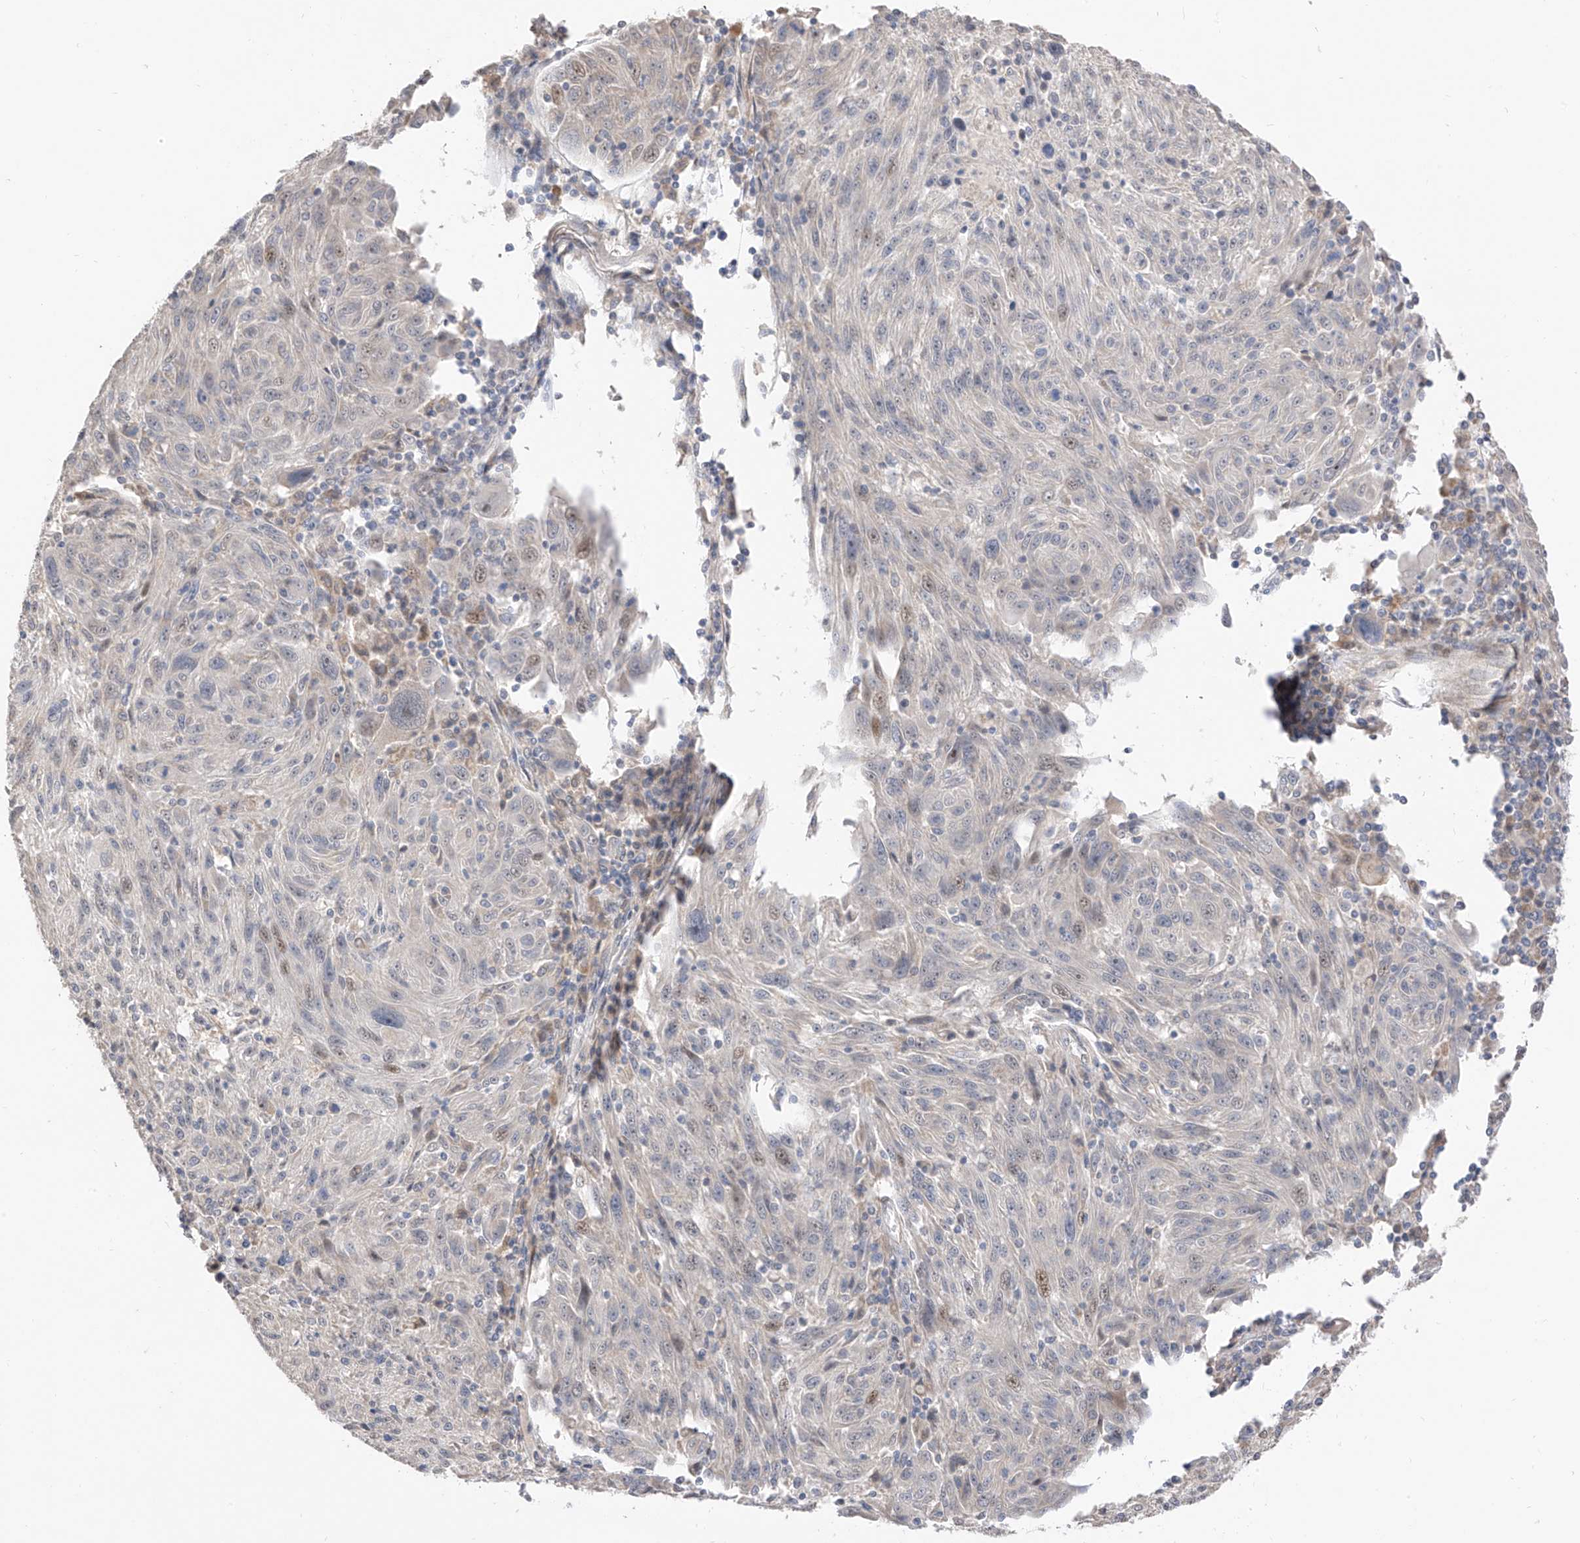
{"staining": {"intensity": "weak", "quantity": "<25%", "location": "nuclear"}, "tissue": "melanoma", "cell_type": "Tumor cells", "image_type": "cancer", "snomed": [{"axis": "morphology", "description": "Malignant melanoma, NOS"}, {"axis": "topography", "description": "Skin"}], "caption": "Protein analysis of melanoma reveals no significant positivity in tumor cells.", "gene": "LATS1", "patient": {"sex": "male", "age": 53}}